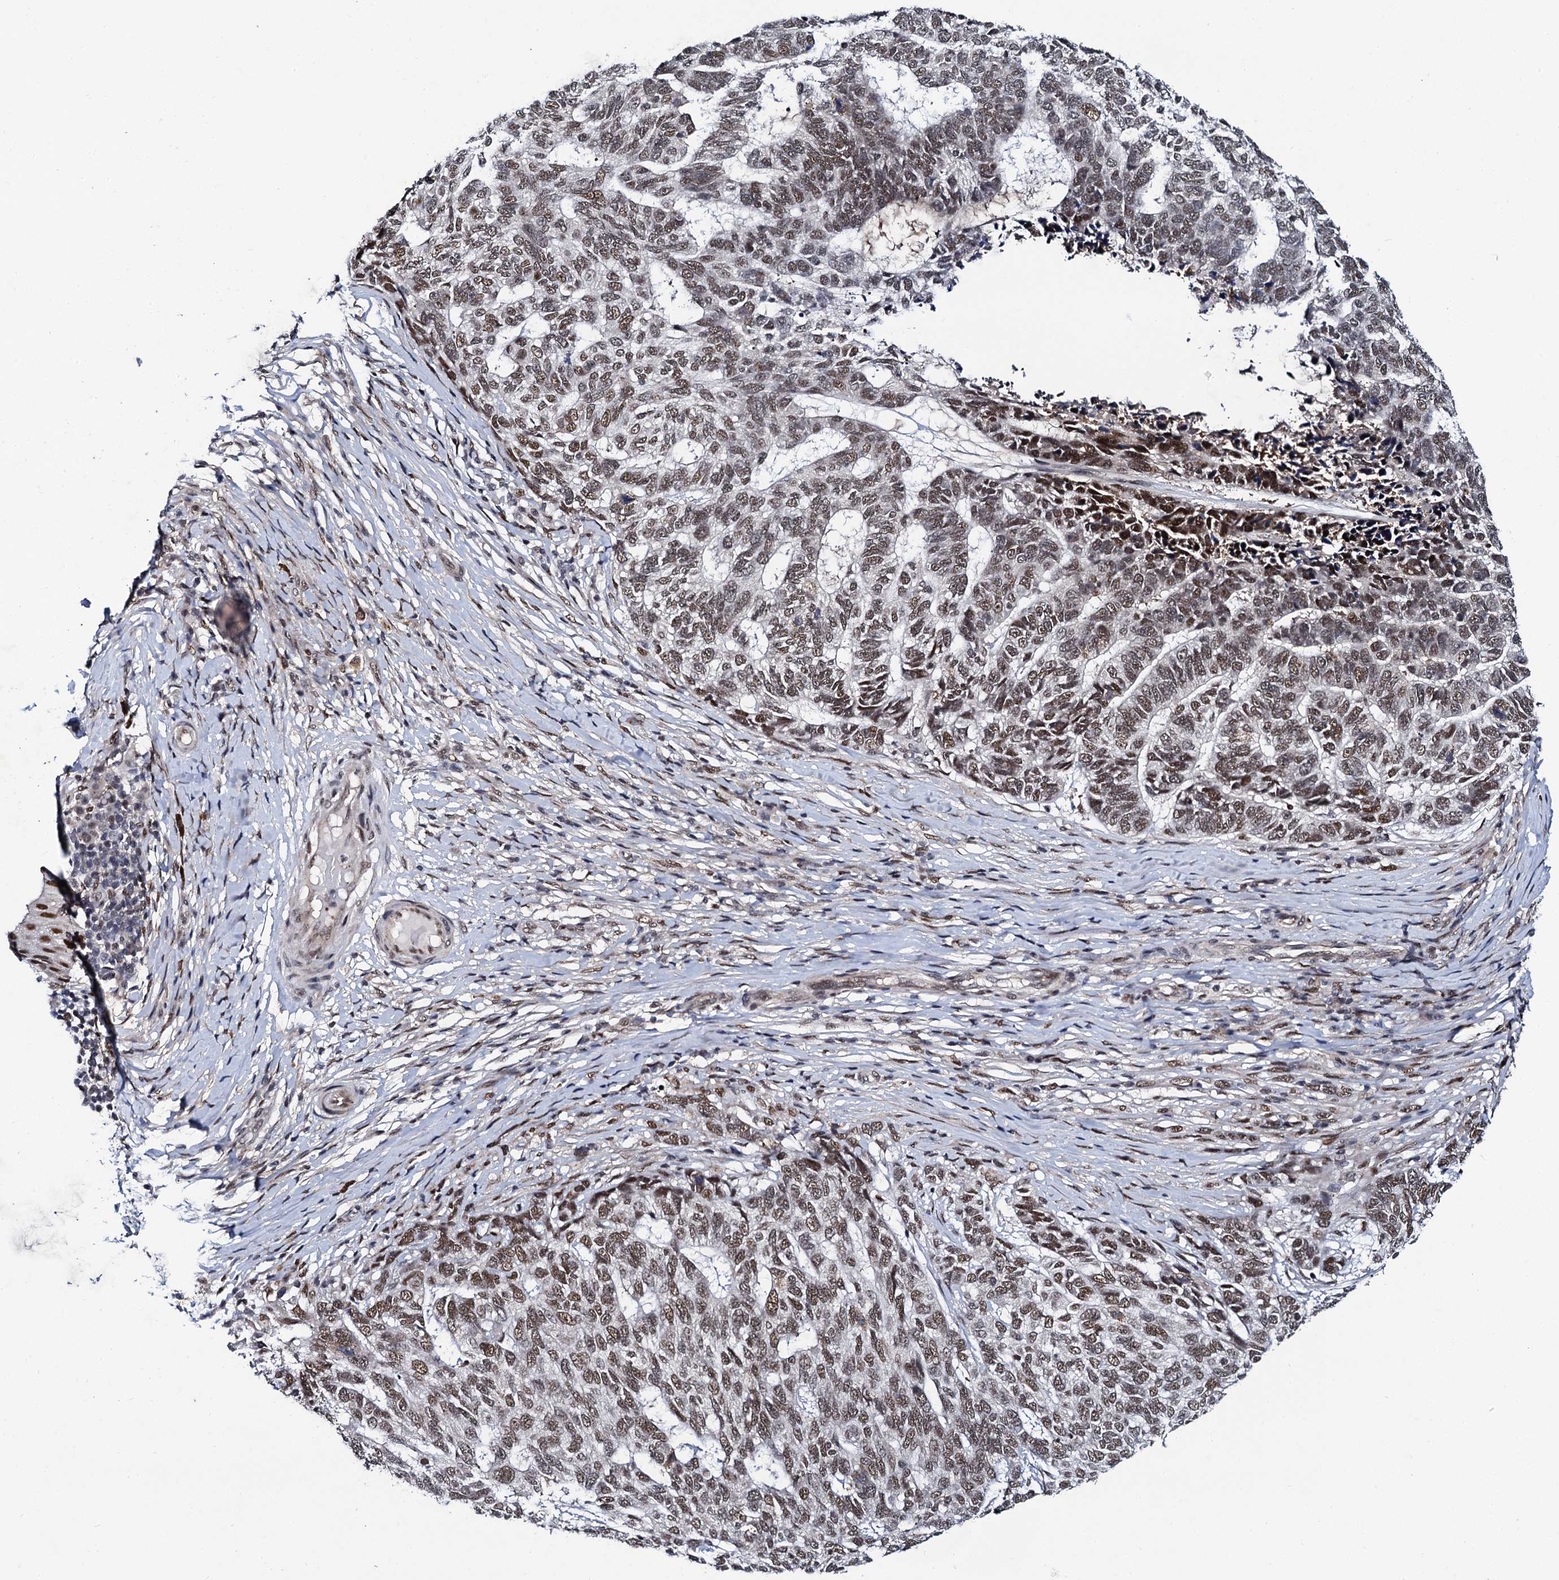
{"staining": {"intensity": "moderate", "quantity": ">75%", "location": "nuclear"}, "tissue": "skin cancer", "cell_type": "Tumor cells", "image_type": "cancer", "snomed": [{"axis": "morphology", "description": "Basal cell carcinoma"}, {"axis": "topography", "description": "Skin"}], "caption": "A medium amount of moderate nuclear expression is identified in about >75% of tumor cells in skin basal cell carcinoma tissue. Ihc stains the protein in brown and the nuclei are stained blue.", "gene": "CSTF3", "patient": {"sex": "female", "age": 65}}